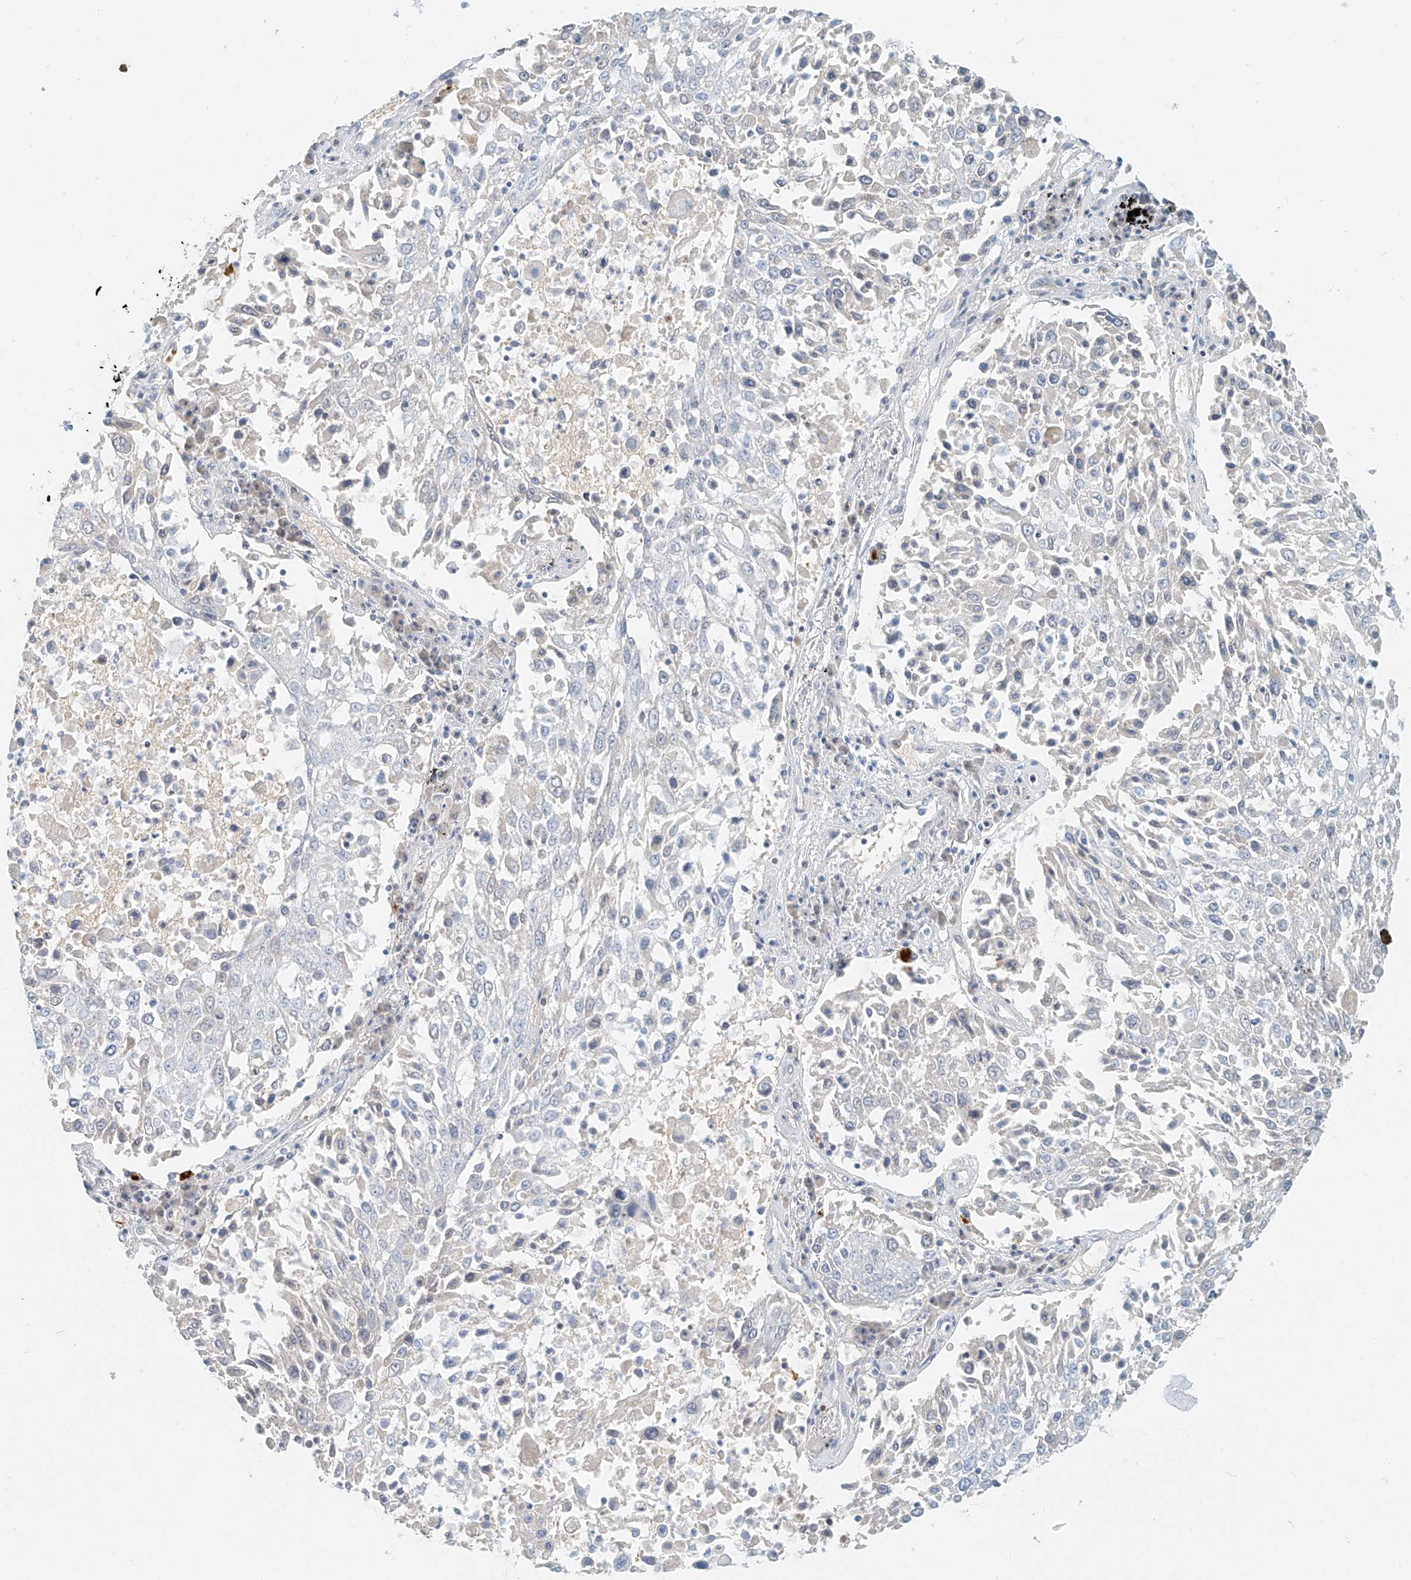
{"staining": {"intensity": "negative", "quantity": "none", "location": "none"}, "tissue": "lung cancer", "cell_type": "Tumor cells", "image_type": "cancer", "snomed": [{"axis": "morphology", "description": "Squamous cell carcinoma, NOS"}, {"axis": "topography", "description": "Lung"}], "caption": "DAB immunohistochemical staining of human squamous cell carcinoma (lung) shows no significant expression in tumor cells.", "gene": "PGC", "patient": {"sex": "male", "age": 65}}